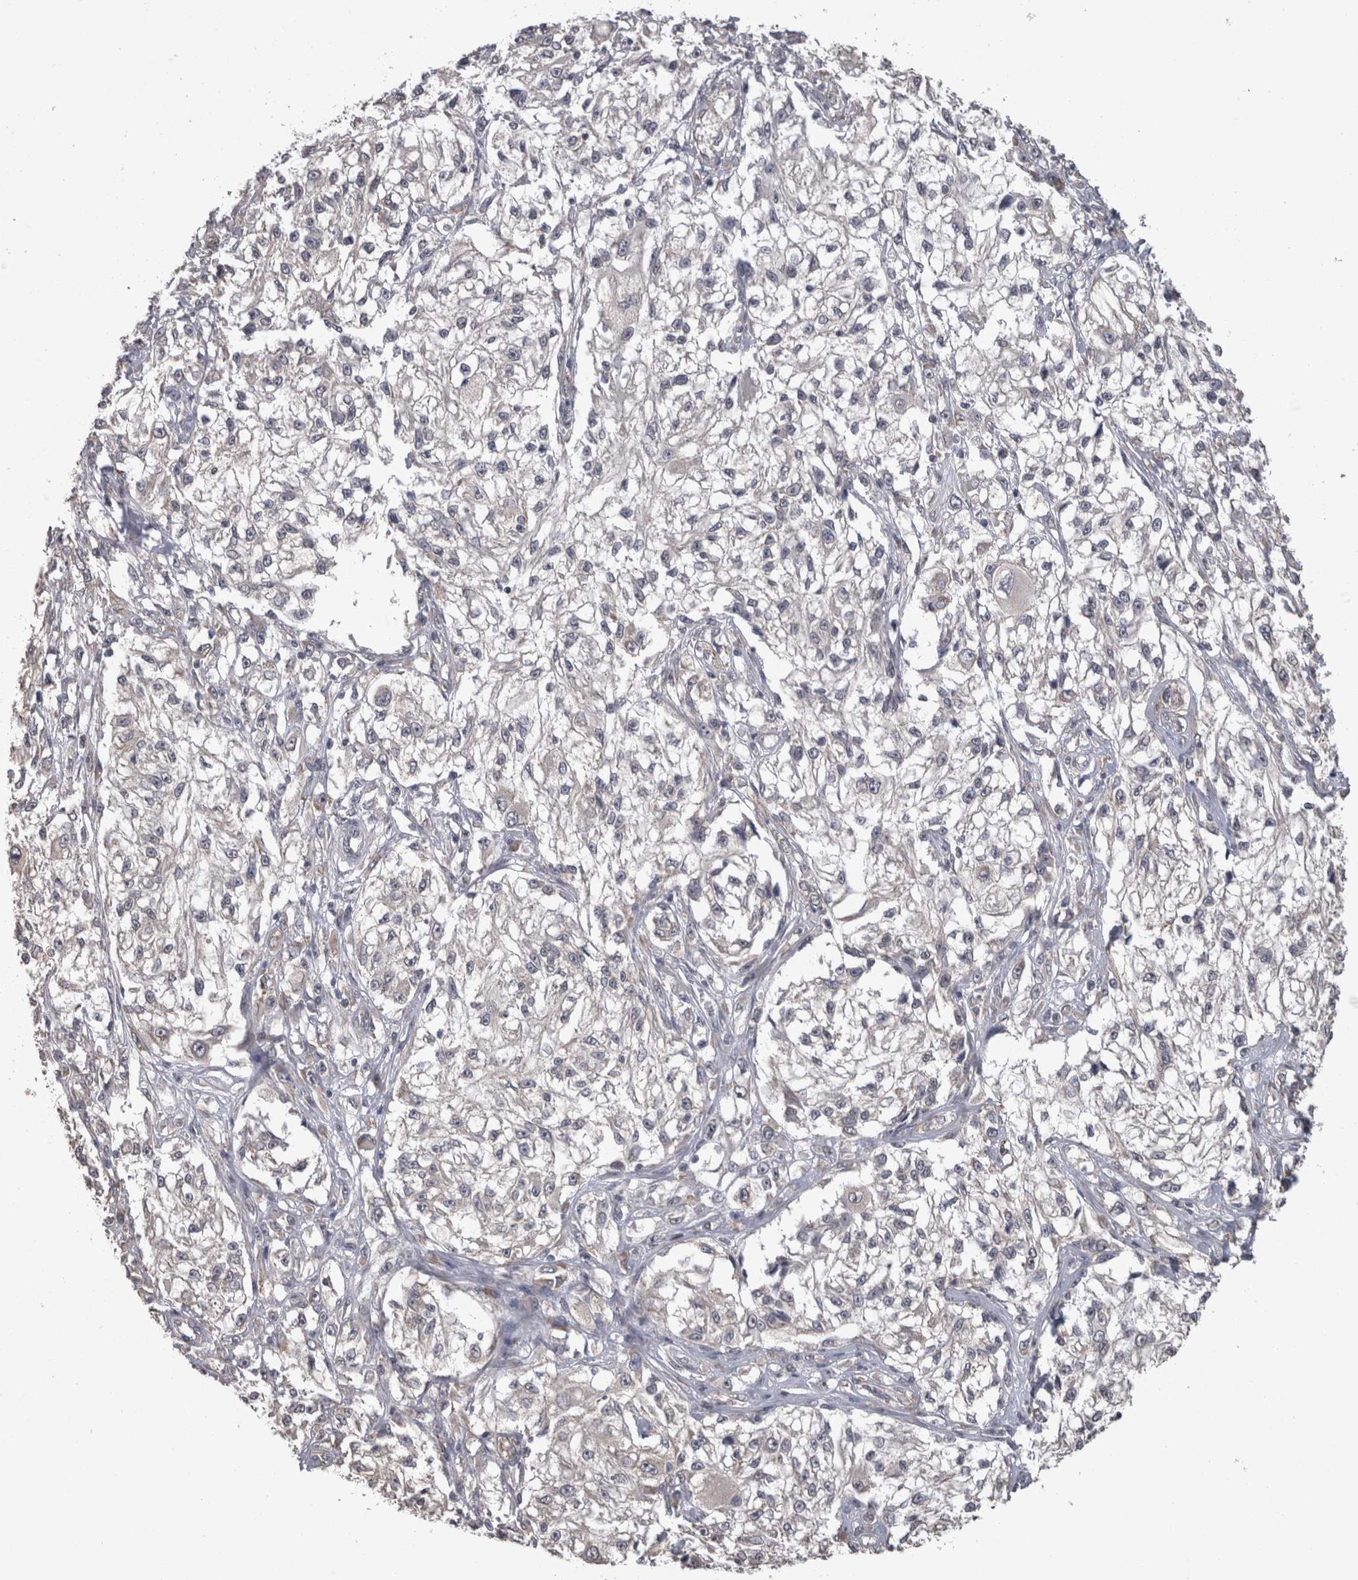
{"staining": {"intensity": "negative", "quantity": "none", "location": "none"}, "tissue": "melanoma", "cell_type": "Tumor cells", "image_type": "cancer", "snomed": [{"axis": "morphology", "description": "Malignant melanoma, NOS"}, {"axis": "topography", "description": "Skin of head"}], "caption": "DAB (3,3'-diaminobenzidine) immunohistochemical staining of human malignant melanoma exhibits no significant staining in tumor cells.", "gene": "DDX6", "patient": {"sex": "male", "age": 83}}